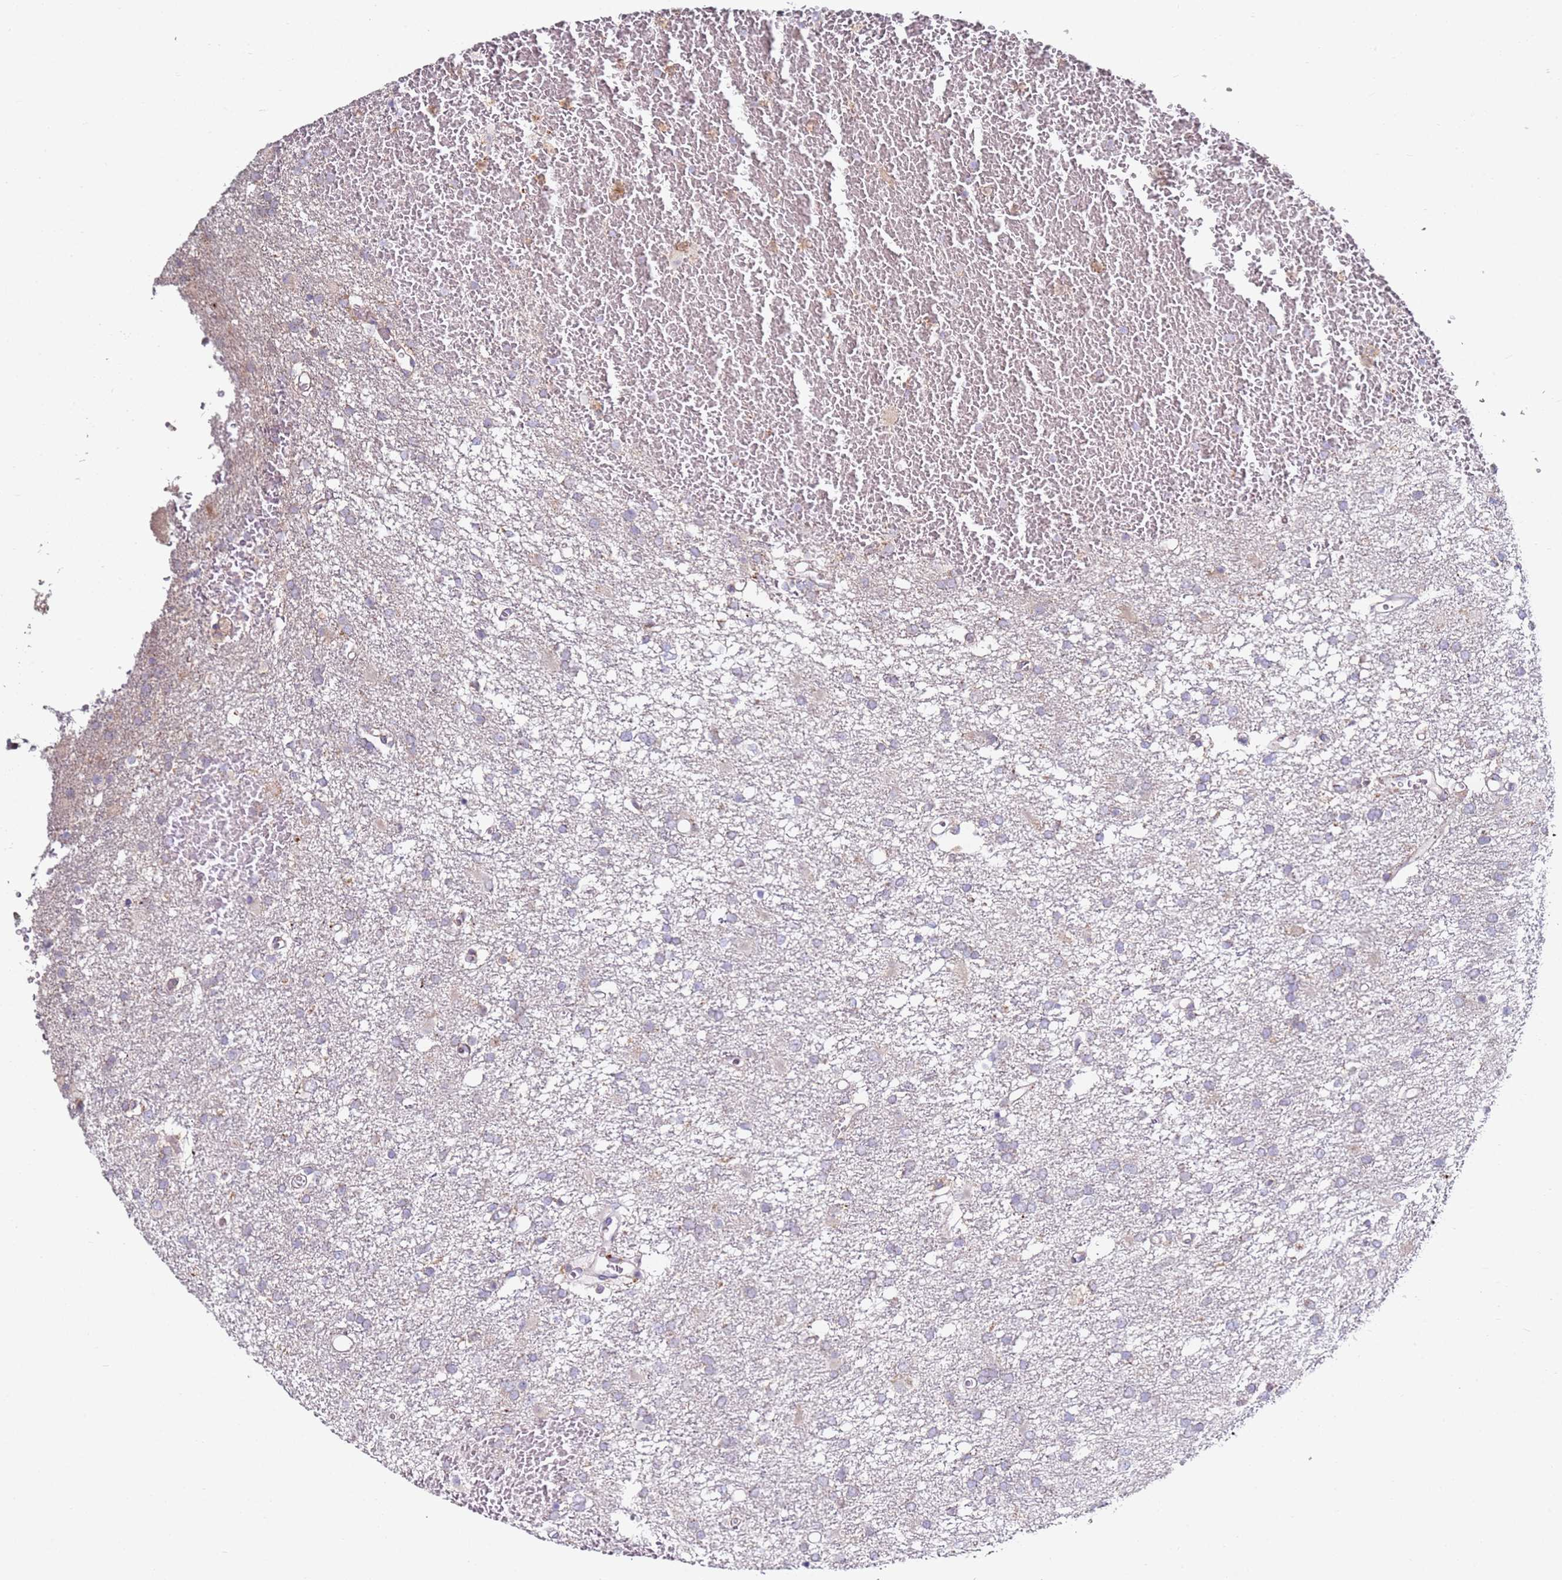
{"staining": {"intensity": "negative", "quantity": "none", "location": "none"}, "tissue": "glioma", "cell_type": "Tumor cells", "image_type": "cancer", "snomed": [{"axis": "morphology", "description": "Glioma, malignant, High grade"}, {"axis": "topography", "description": "Brain"}], "caption": "The image demonstrates no significant expression in tumor cells of malignant glioma (high-grade).", "gene": "CNOT9", "patient": {"sex": "female", "age": 74}}